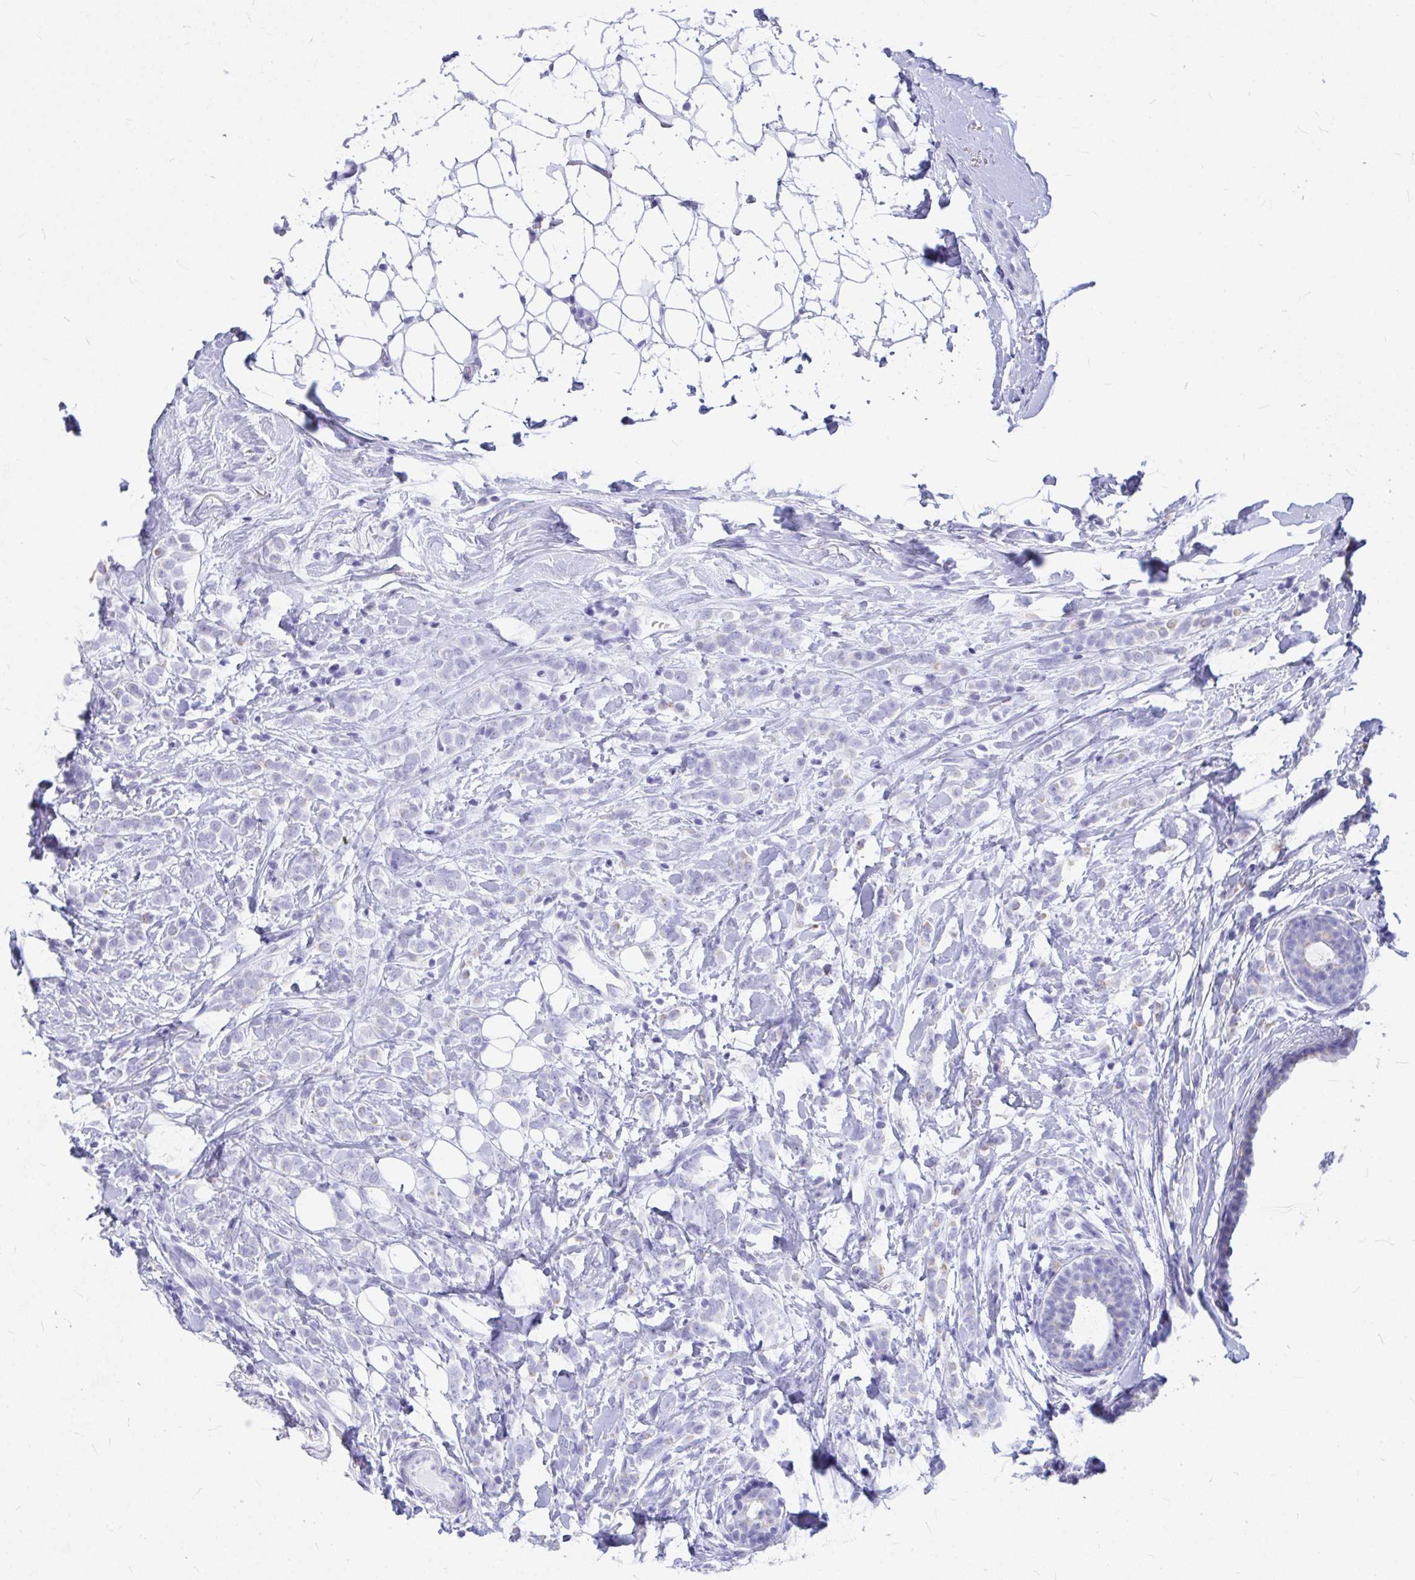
{"staining": {"intensity": "negative", "quantity": "none", "location": "none"}, "tissue": "breast cancer", "cell_type": "Tumor cells", "image_type": "cancer", "snomed": [{"axis": "morphology", "description": "Lobular carcinoma"}, {"axis": "topography", "description": "Breast"}], "caption": "A photomicrograph of human lobular carcinoma (breast) is negative for staining in tumor cells. (Brightfield microscopy of DAB immunohistochemistry (IHC) at high magnification).", "gene": "OR5J2", "patient": {"sex": "female", "age": 49}}